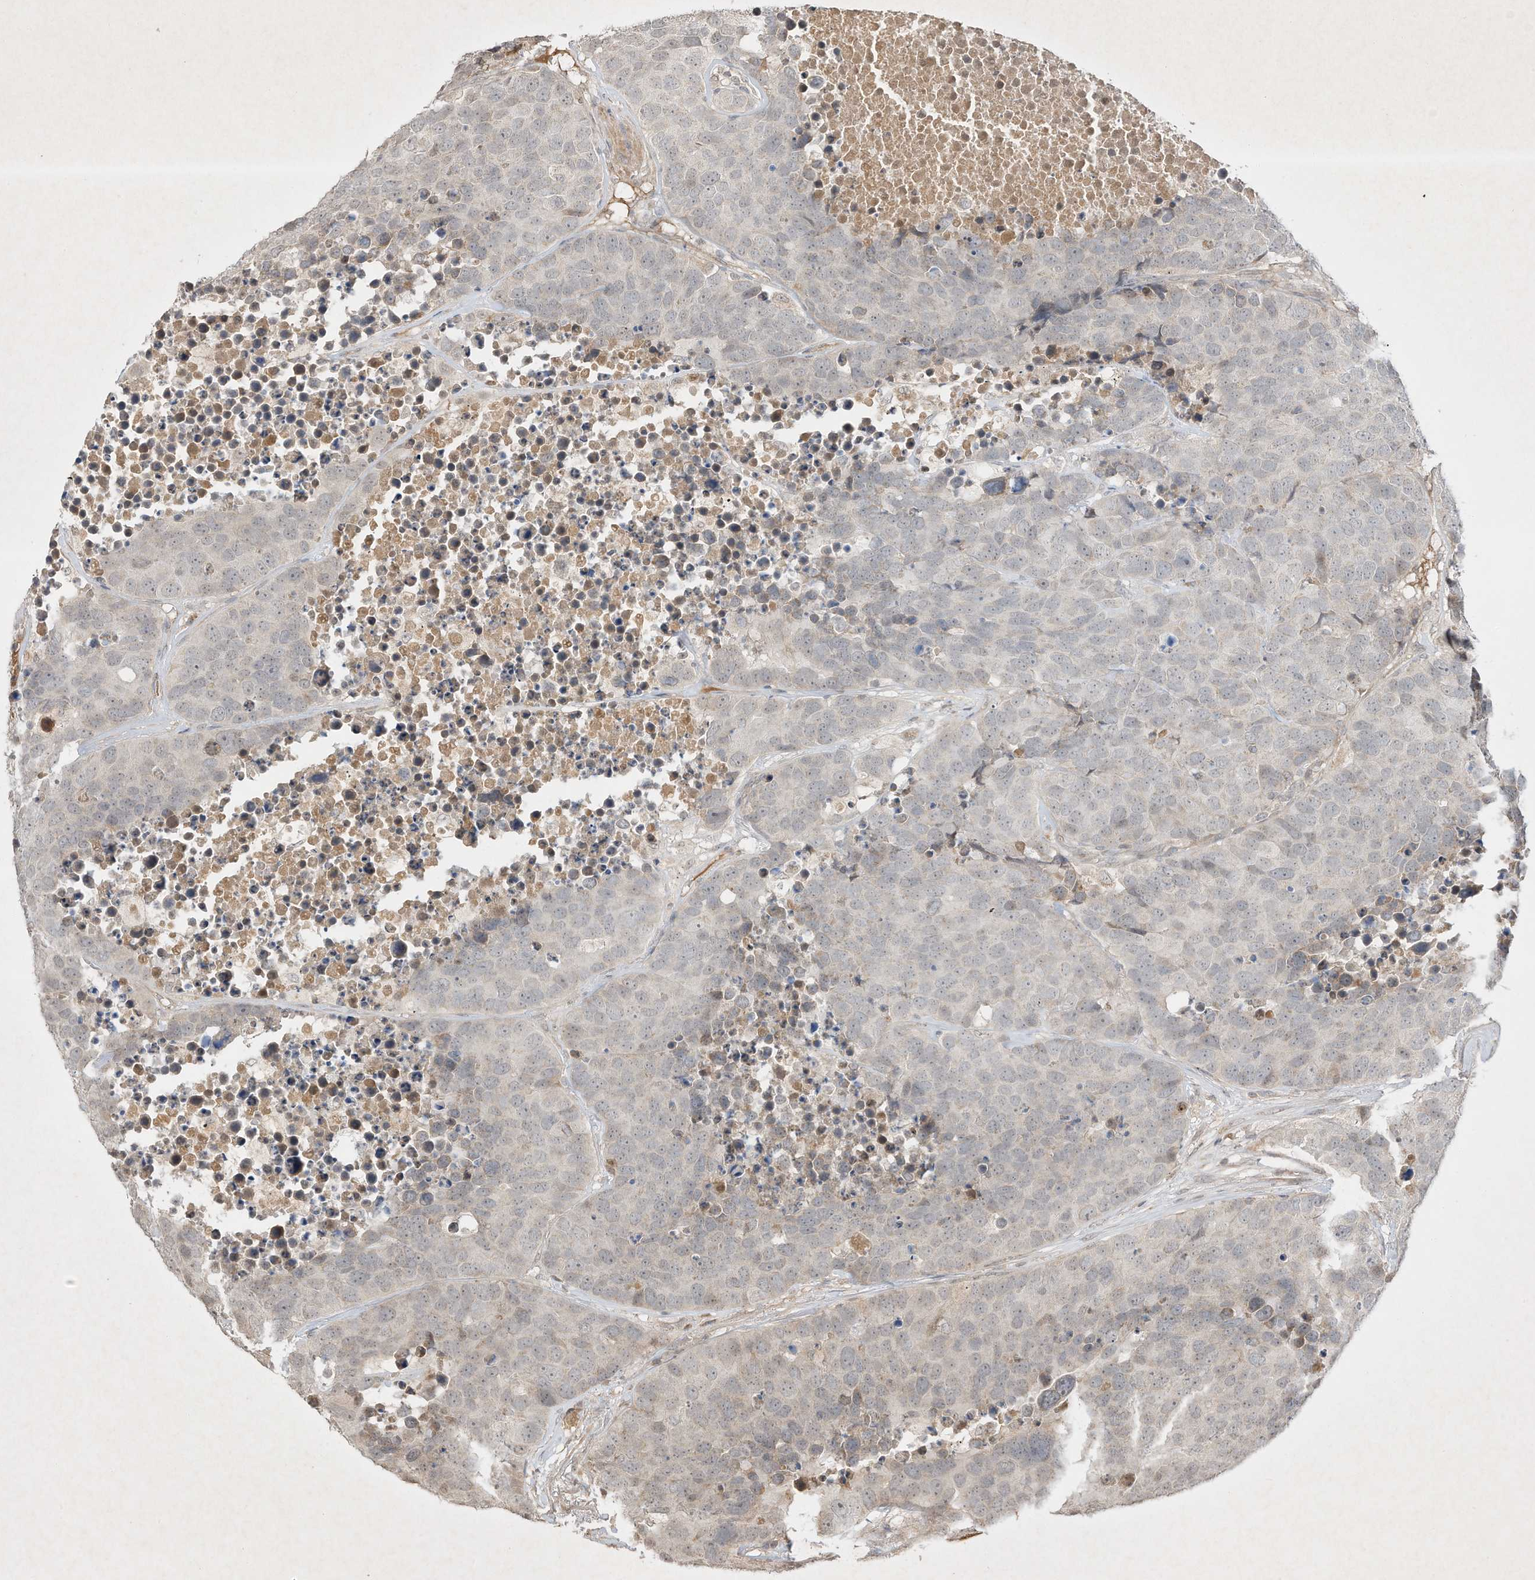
{"staining": {"intensity": "weak", "quantity": "<25%", "location": "nuclear"}, "tissue": "carcinoid", "cell_type": "Tumor cells", "image_type": "cancer", "snomed": [{"axis": "morphology", "description": "Carcinoid, malignant, NOS"}, {"axis": "topography", "description": "Lung"}], "caption": "High magnification brightfield microscopy of carcinoid stained with DAB (3,3'-diaminobenzidine) (brown) and counterstained with hematoxylin (blue): tumor cells show no significant positivity.", "gene": "BTRC", "patient": {"sex": "male", "age": 60}}